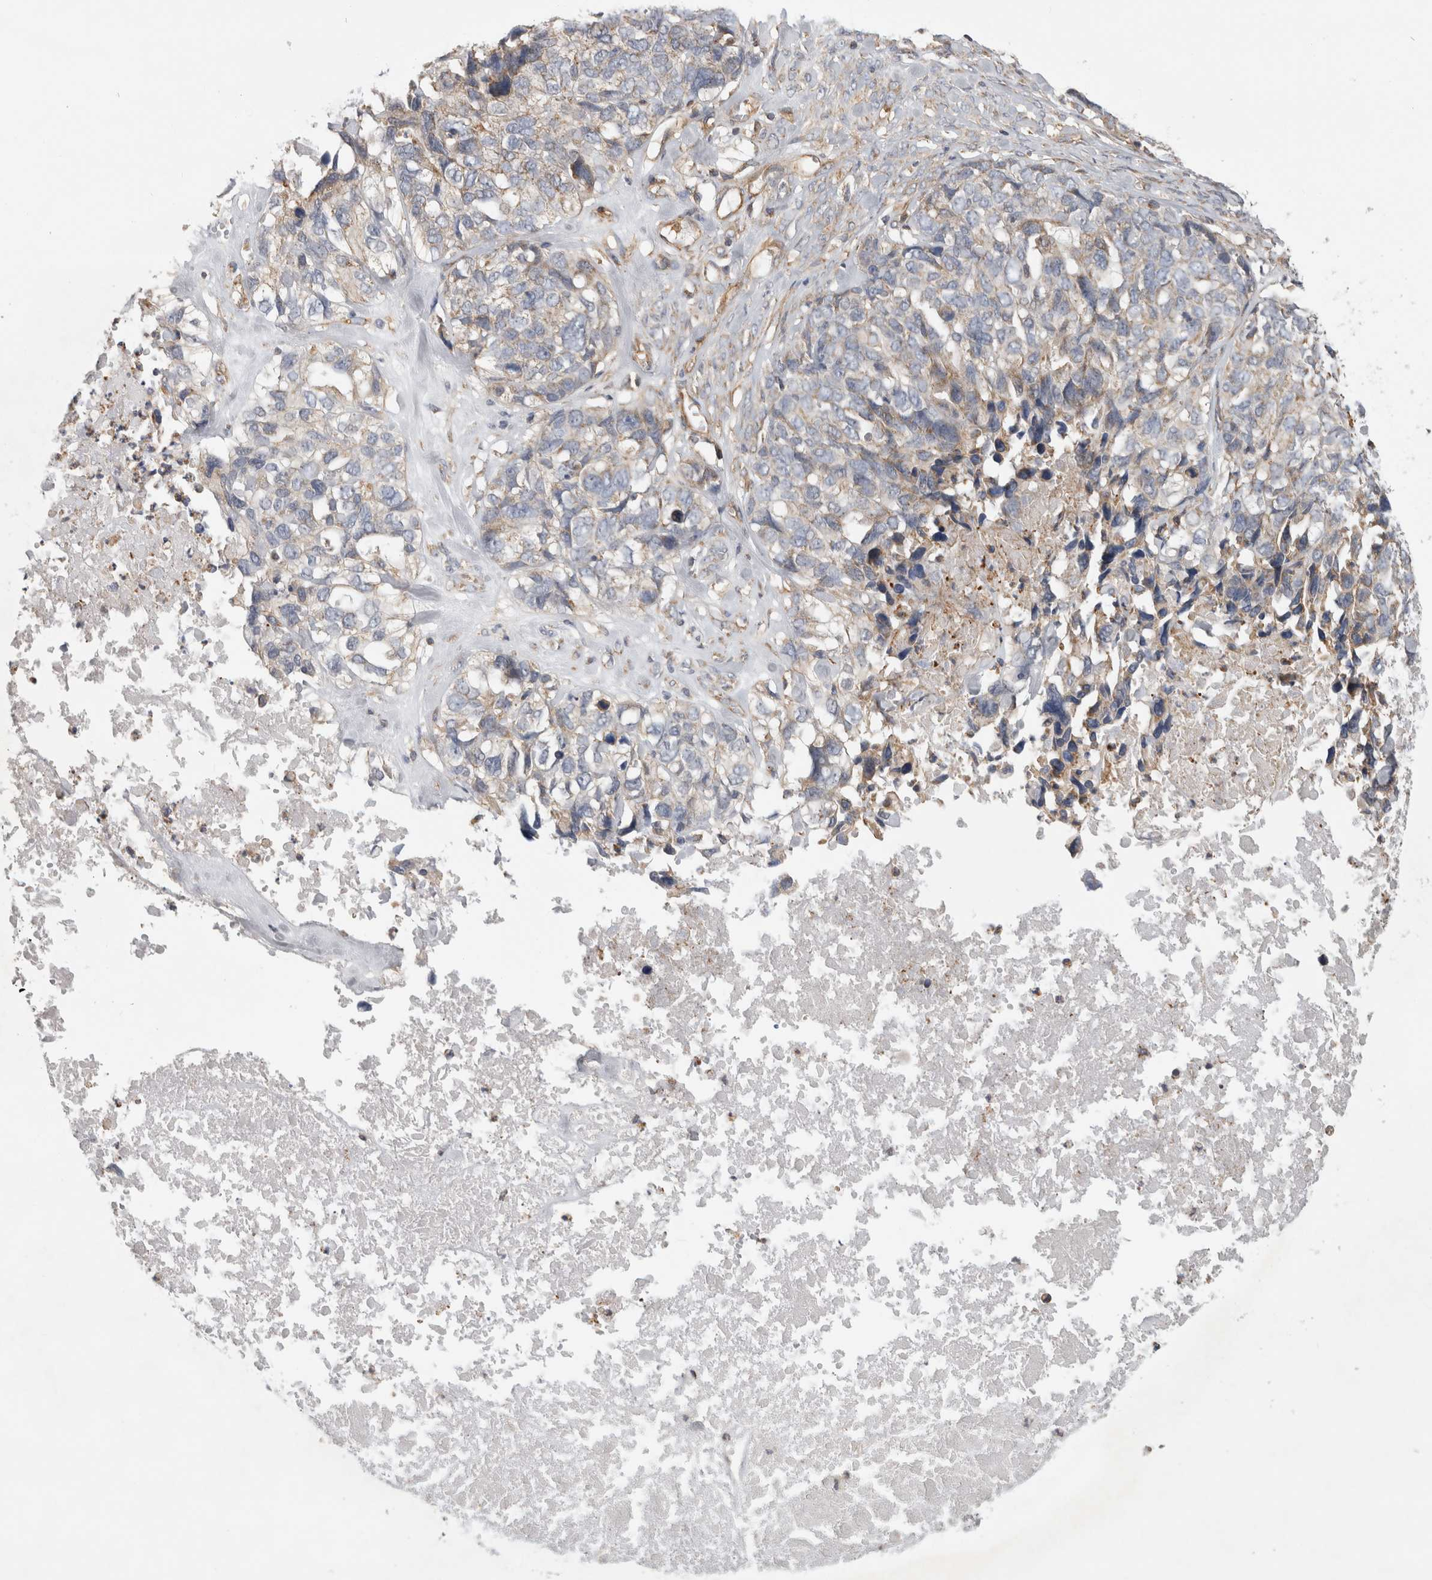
{"staining": {"intensity": "weak", "quantity": "<25%", "location": "cytoplasmic/membranous"}, "tissue": "ovarian cancer", "cell_type": "Tumor cells", "image_type": "cancer", "snomed": [{"axis": "morphology", "description": "Cystadenocarcinoma, serous, NOS"}, {"axis": "topography", "description": "Ovary"}], "caption": "IHC image of neoplastic tissue: serous cystadenocarcinoma (ovarian) stained with DAB demonstrates no significant protein expression in tumor cells. Nuclei are stained in blue.", "gene": "SFXN2", "patient": {"sex": "female", "age": 79}}